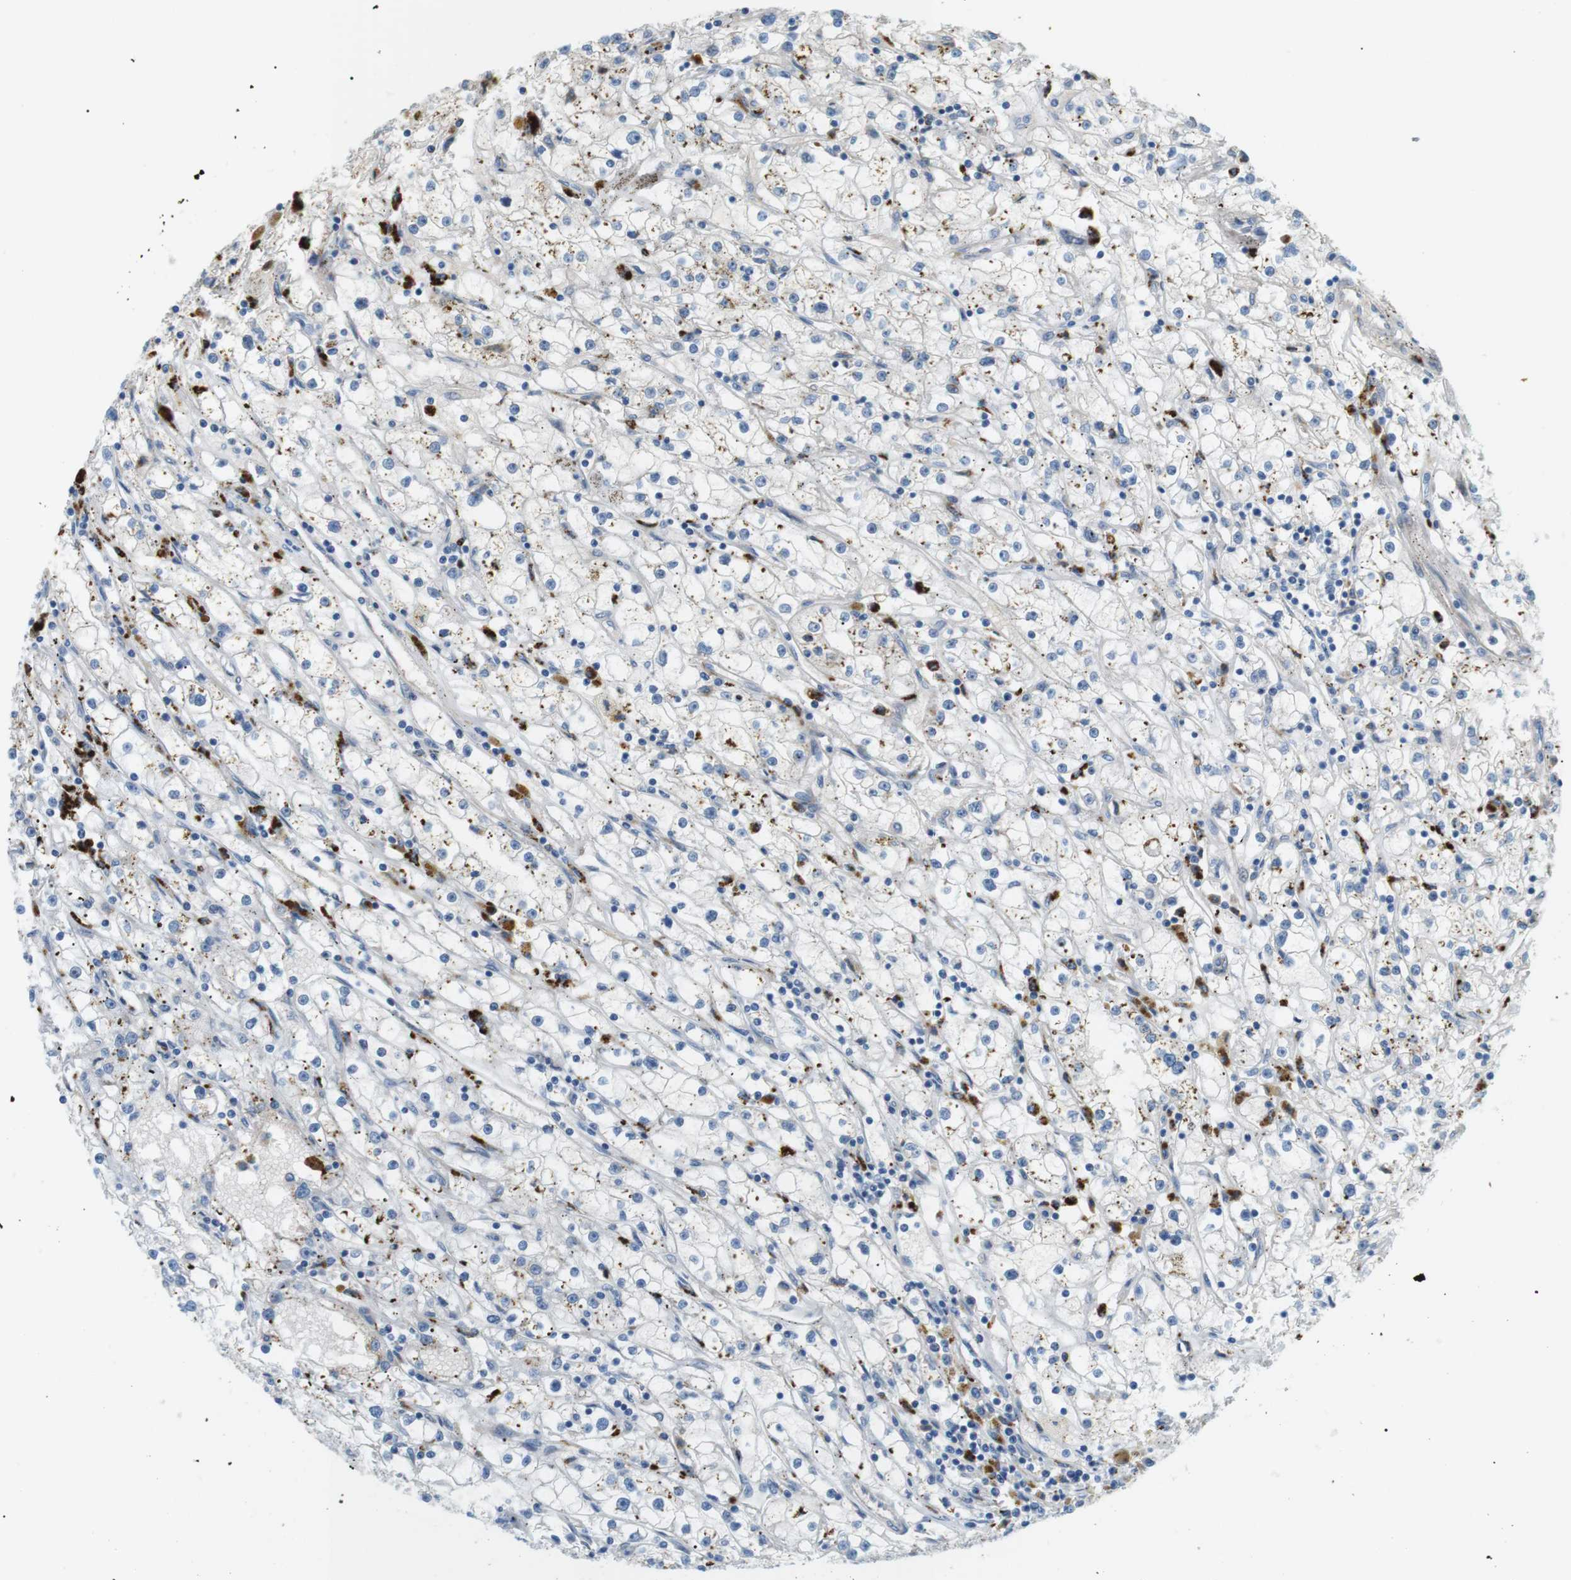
{"staining": {"intensity": "moderate", "quantity": "25%-75%", "location": "cytoplasmic/membranous"}, "tissue": "renal cancer", "cell_type": "Tumor cells", "image_type": "cancer", "snomed": [{"axis": "morphology", "description": "Adenocarcinoma, NOS"}, {"axis": "topography", "description": "Kidney"}], "caption": "Renal cancer (adenocarcinoma) stained with DAB immunohistochemistry (IHC) shows medium levels of moderate cytoplasmic/membranous staining in approximately 25%-75% of tumor cells.", "gene": "B4GALNT2", "patient": {"sex": "male", "age": 56}}